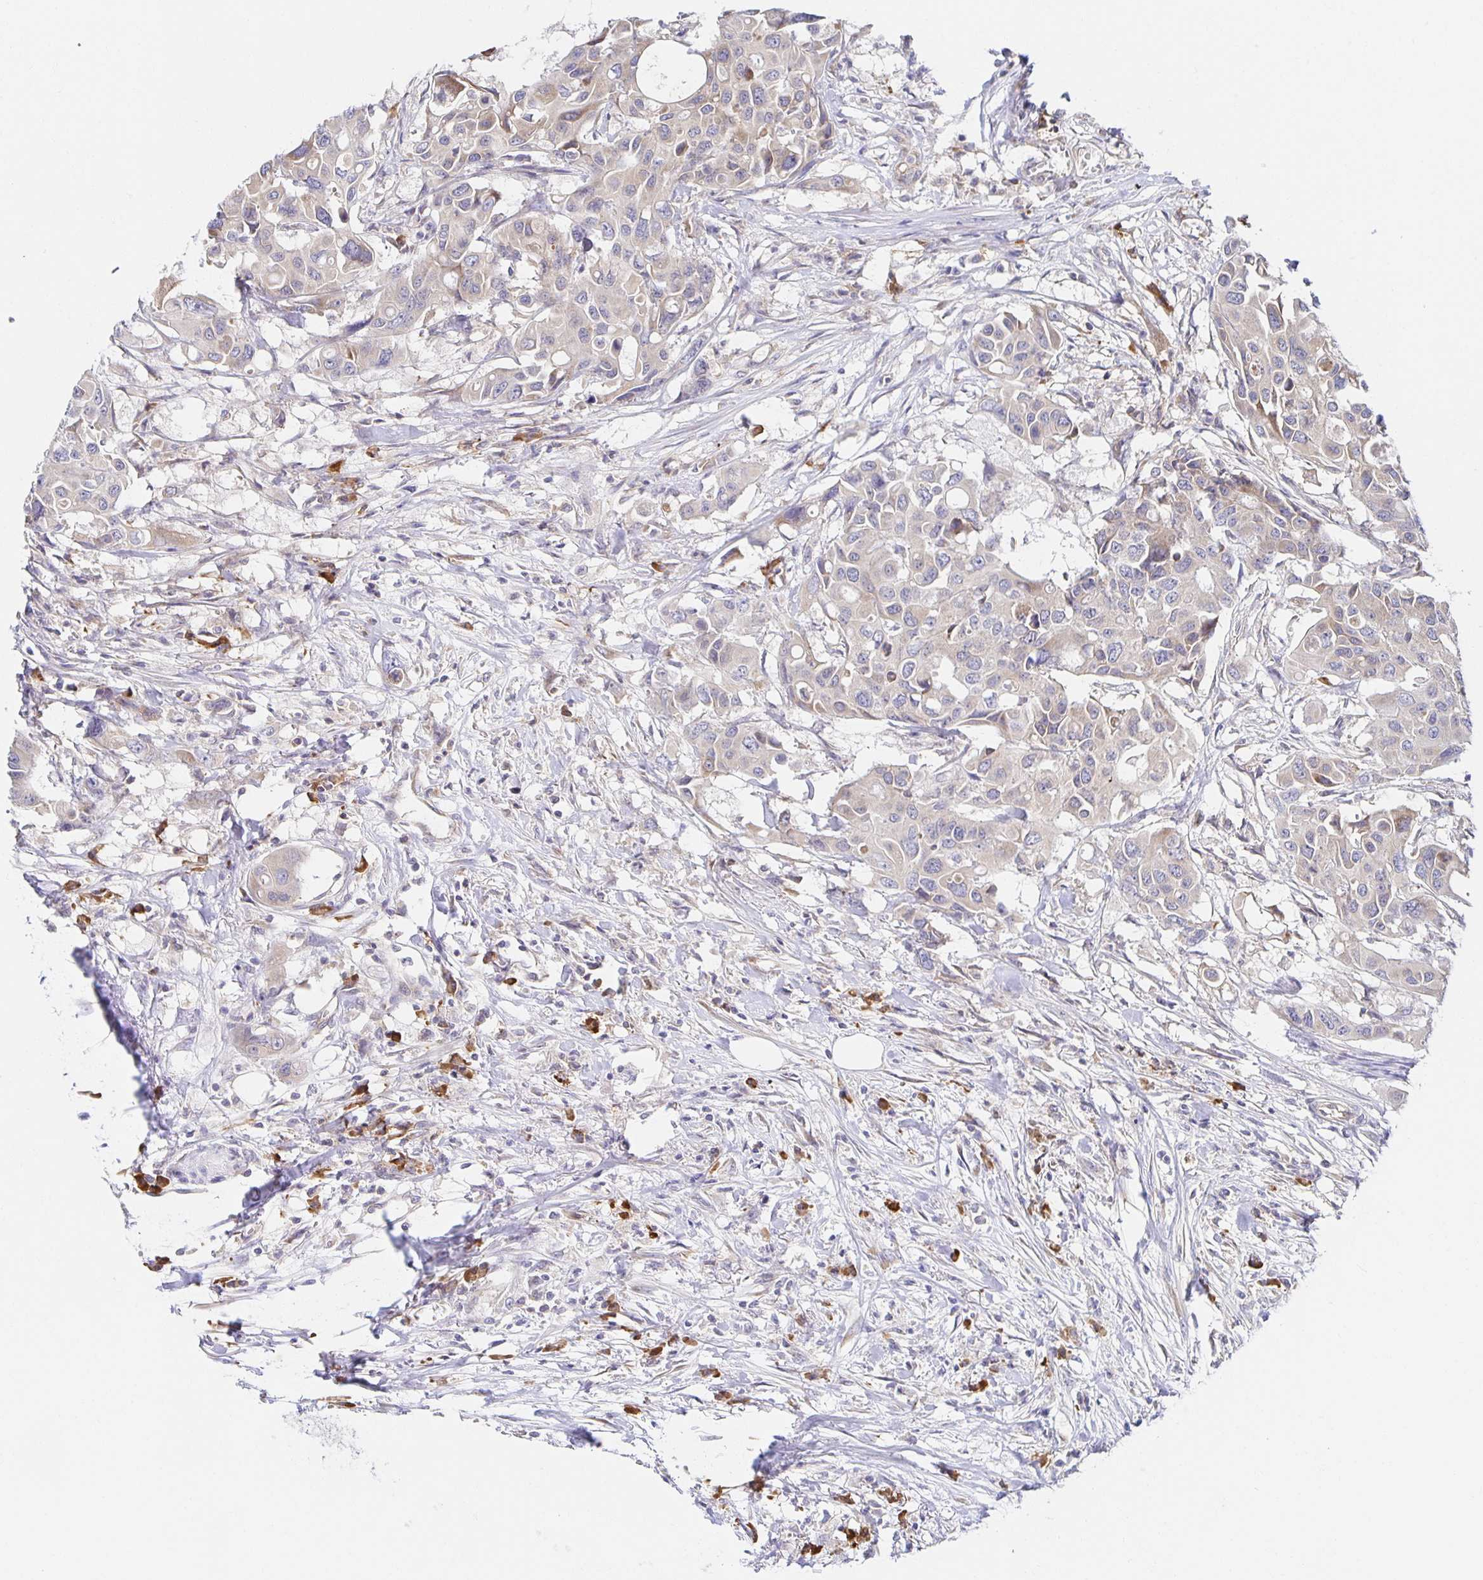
{"staining": {"intensity": "negative", "quantity": "none", "location": "none"}, "tissue": "colorectal cancer", "cell_type": "Tumor cells", "image_type": "cancer", "snomed": [{"axis": "morphology", "description": "Adenocarcinoma, NOS"}, {"axis": "topography", "description": "Colon"}], "caption": "The IHC micrograph has no significant staining in tumor cells of colorectal adenocarcinoma tissue.", "gene": "BAD", "patient": {"sex": "male", "age": 77}}